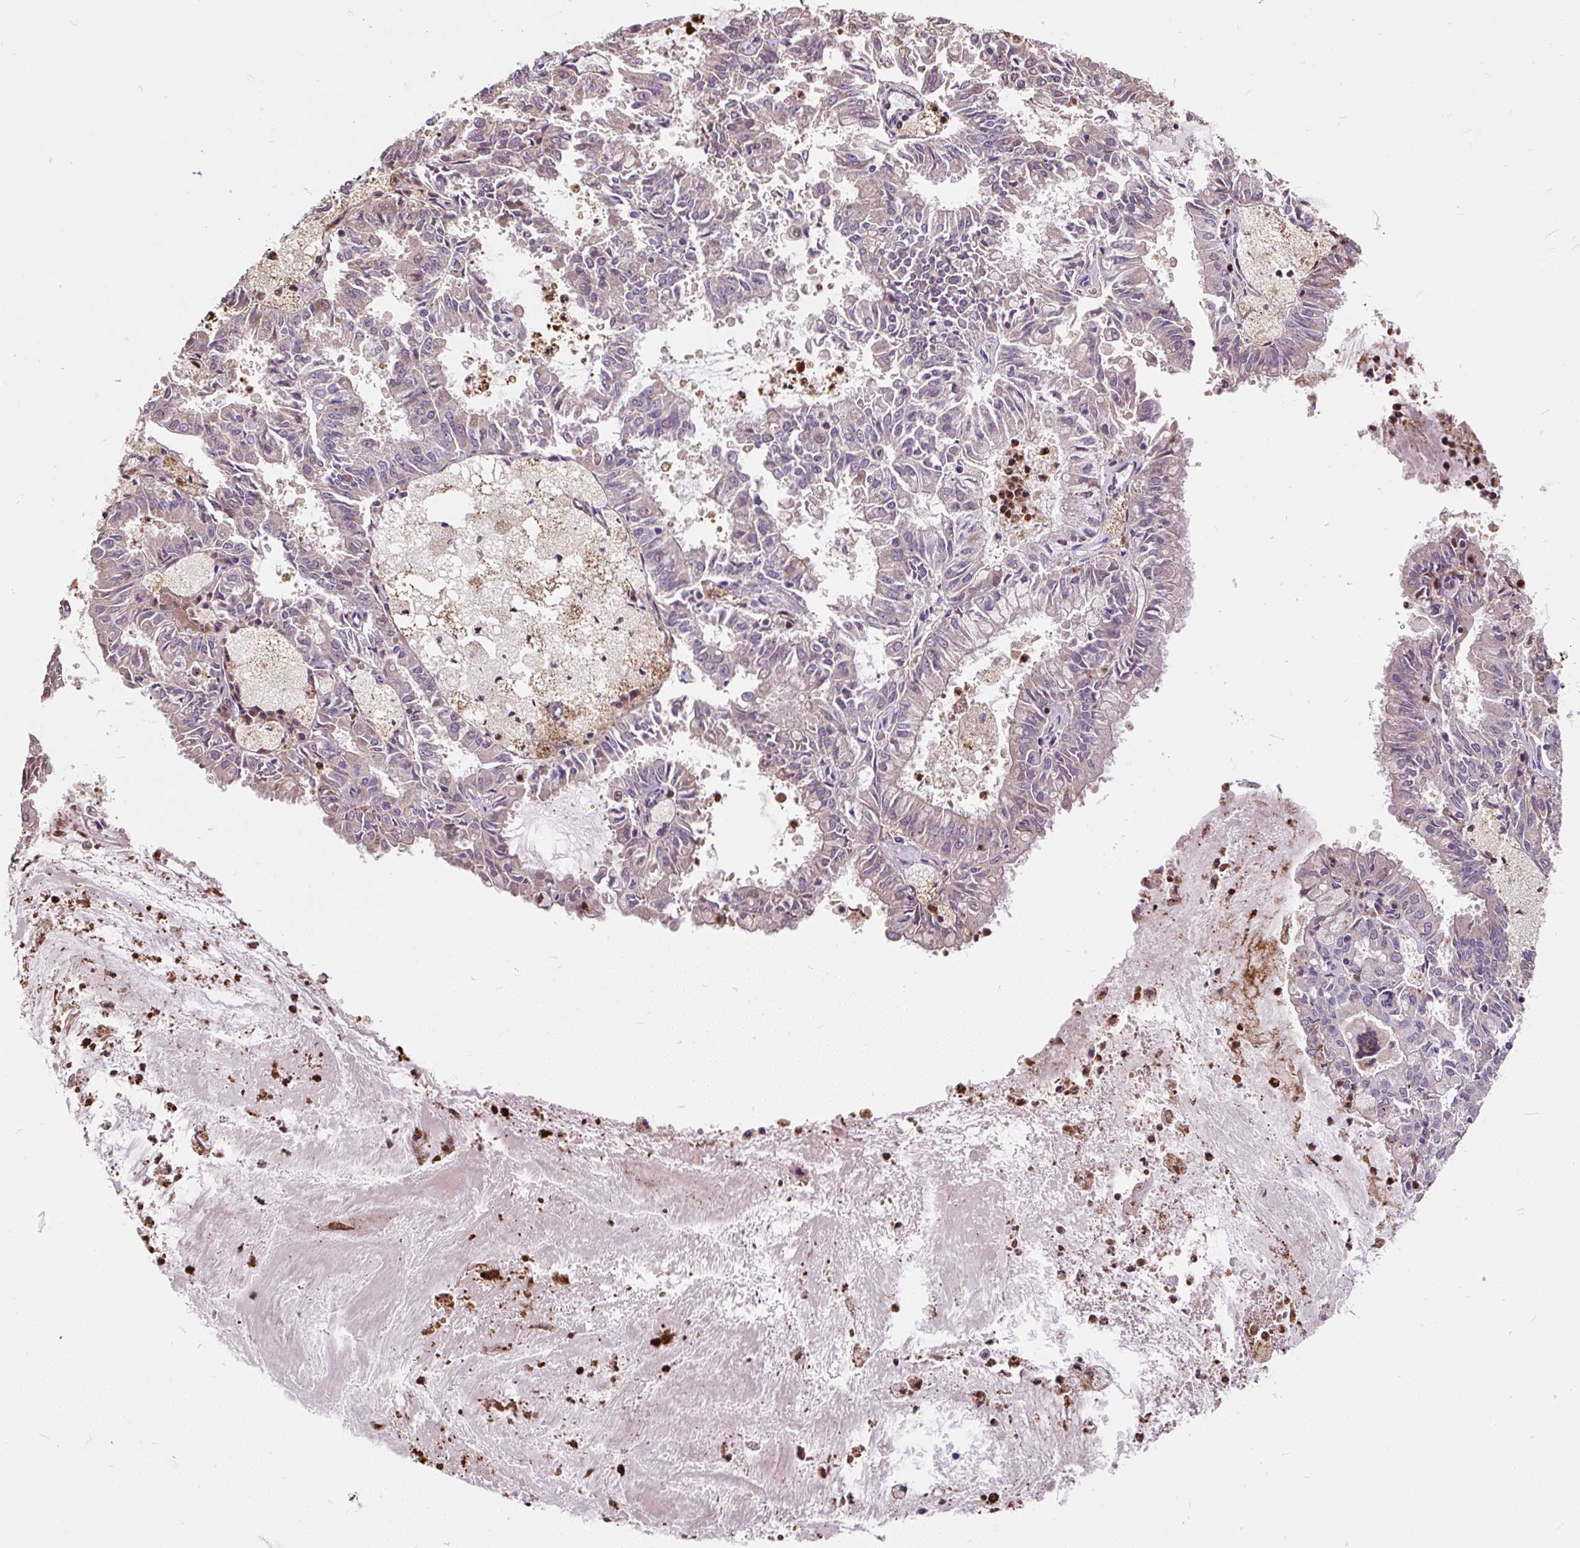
{"staining": {"intensity": "negative", "quantity": "none", "location": "none"}, "tissue": "endometrial cancer", "cell_type": "Tumor cells", "image_type": "cancer", "snomed": [{"axis": "morphology", "description": "Adenocarcinoma, NOS"}, {"axis": "topography", "description": "Endometrium"}], "caption": "A photomicrograph of endometrial cancer (adenocarcinoma) stained for a protein exhibits no brown staining in tumor cells.", "gene": "PUS7L", "patient": {"sex": "female", "age": 57}}